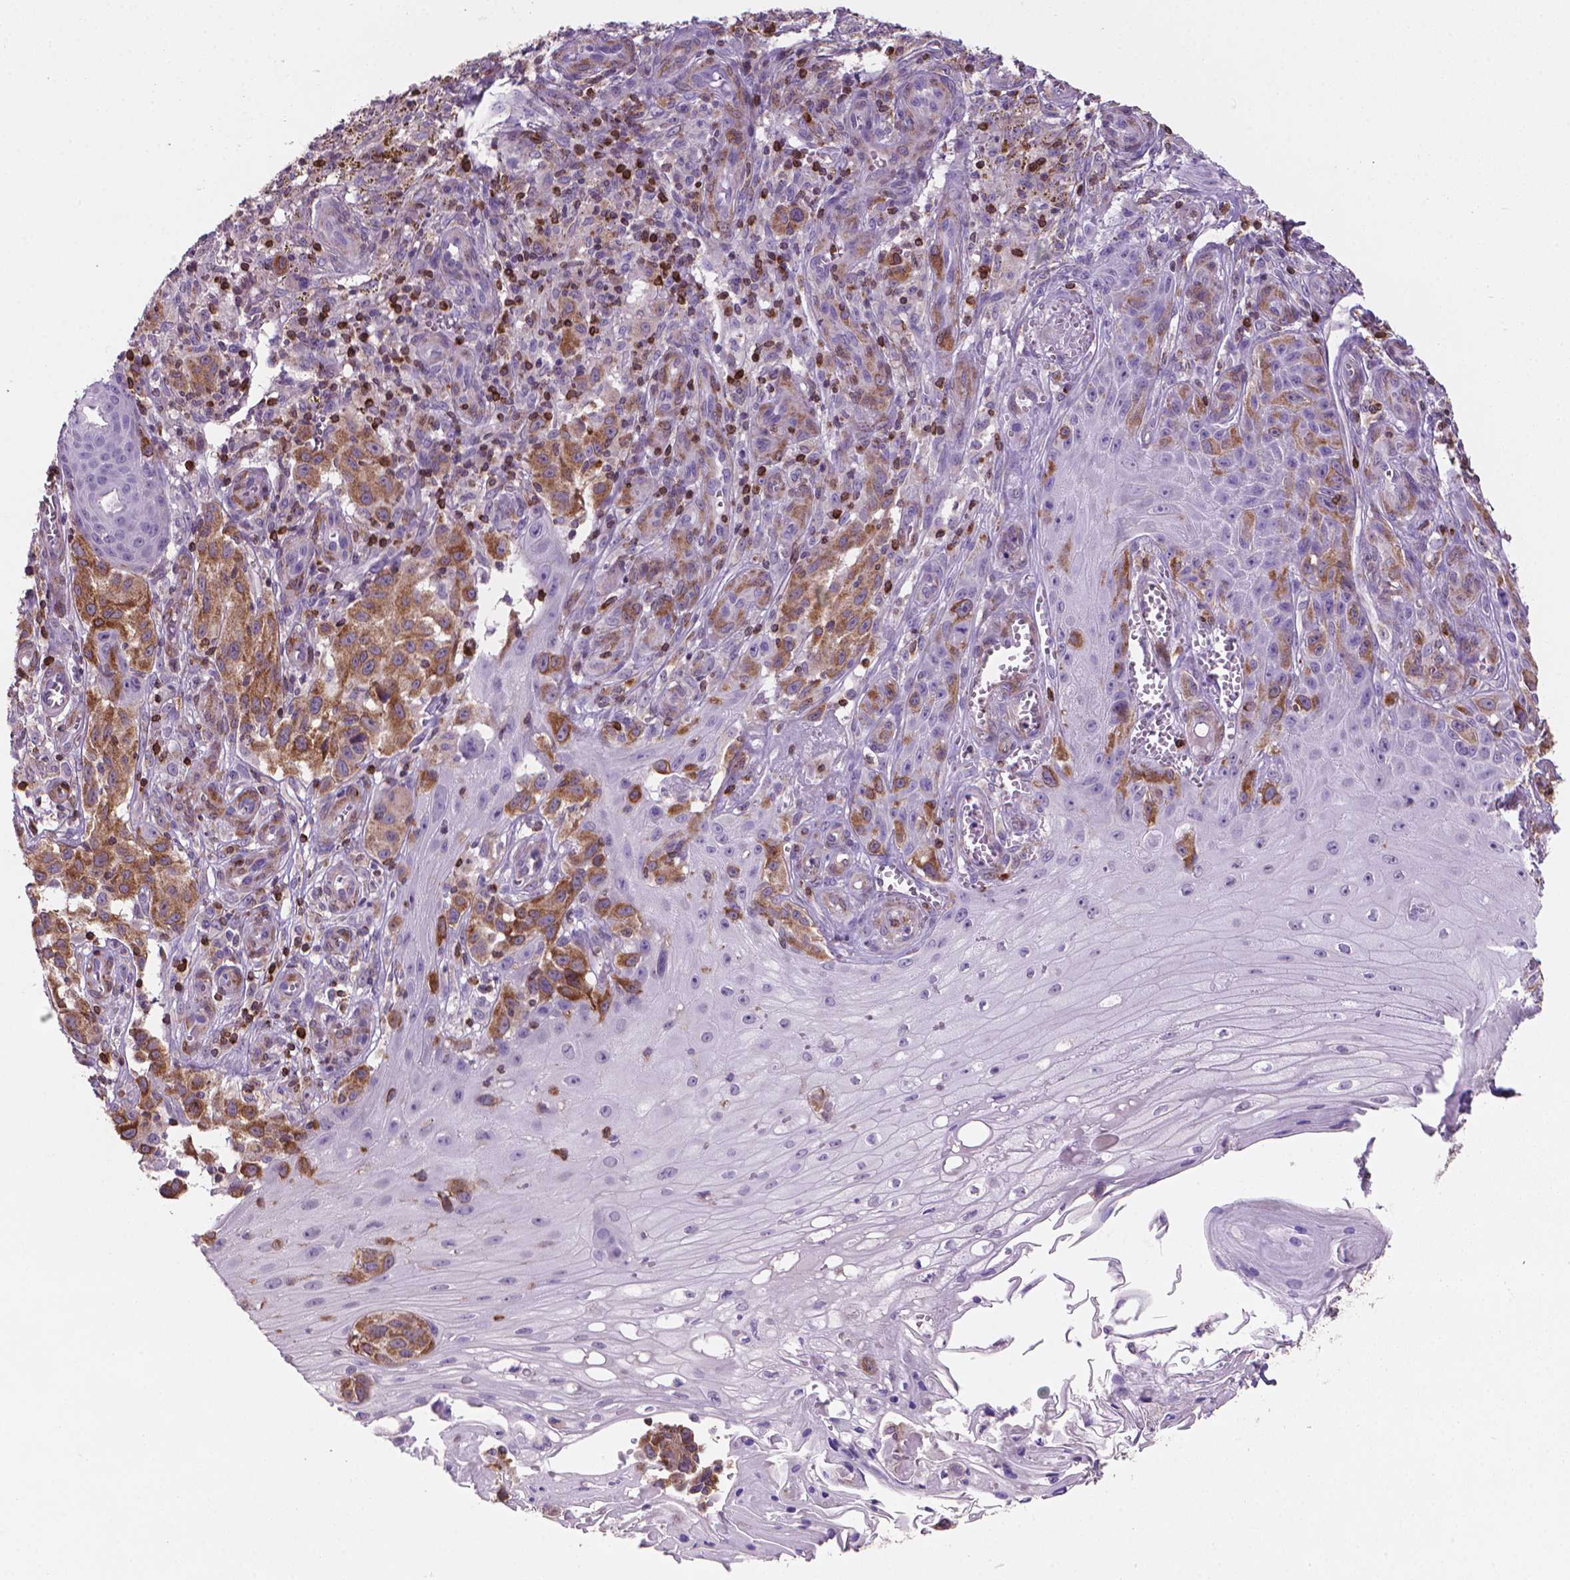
{"staining": {"intensity": "strong", "quantity": ">75%", "location": "cytoplasmic/membranous"}, "tissue": "melanoma", "cell_type": "Tumor cells", "image_type": "cancer", "snomed": [{"axis": "morphology", "description": "Malignant melanoma, NOS"}, {"axis": "topography", "description": "Skin"}], "caption": "Immunohistochemistry (IHC) histopathology image of neoplastic tissue: human melanoma stained using immunohistochemistry (IHC) exhibits high levels of strong protein expression localized specifically in the cytoplasmic/membranous of tumor cells, appearing as a cytoplasmic/membranous brown color.", "gene": "BCL2", "patient": {"sex": "female", "age": 53}}